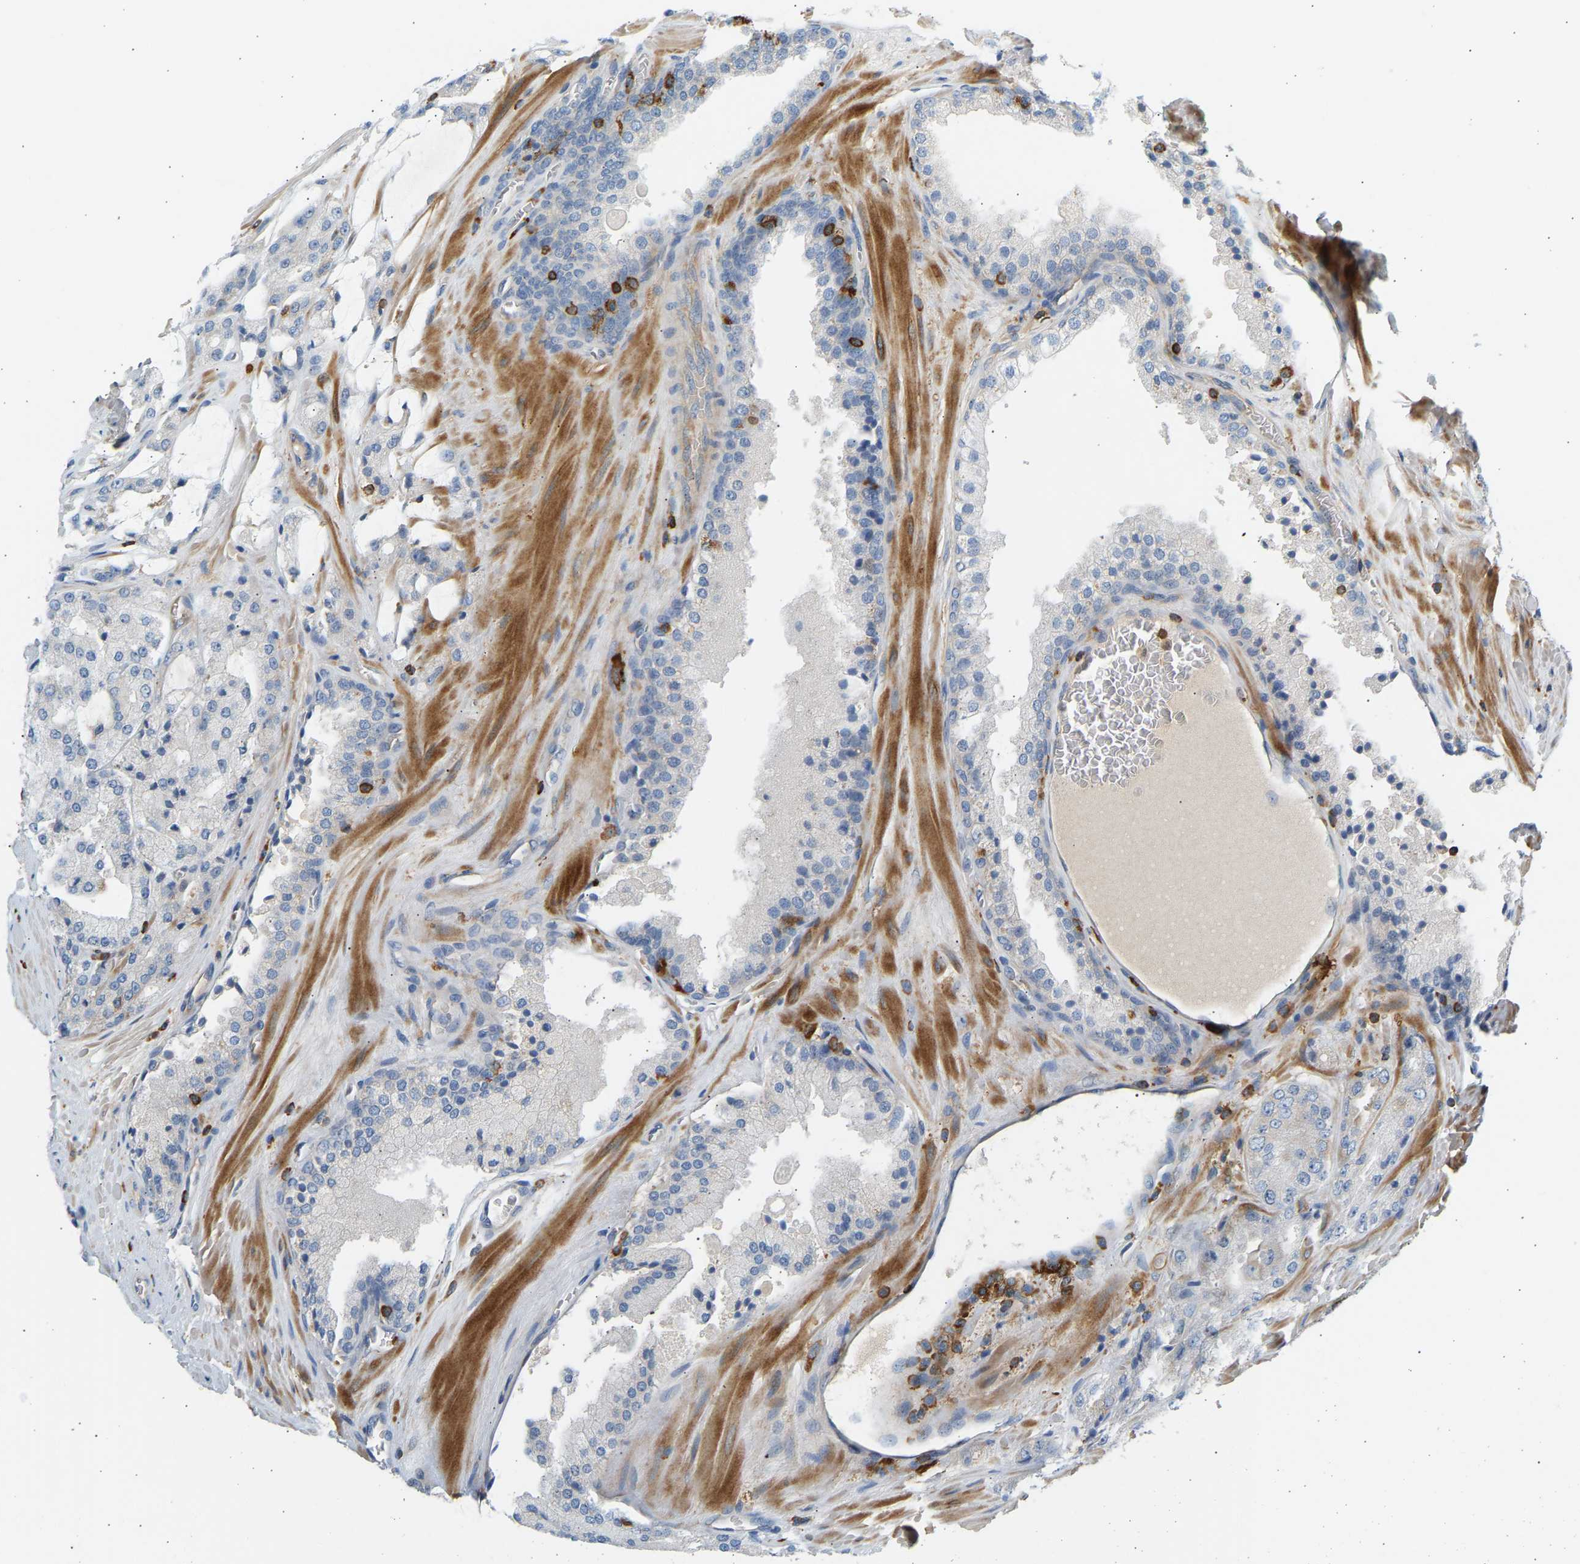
{"staining": {"intensity": "negative", "quantity": "none", "location": "none"}, "tissue": "prostate cancer", "cell_type": "Tumor cells", "image_type": "cancer", "snomed": [{"axis": "morphology", "description": "Adenocarcinoma, High grade"}, {"axis": "topography", "description": "Prostate"}], "caption": "Prostate cancer was stained to show a protein in brown. There is no significant staining in tumor cells. (Stains: DAB (3,3'-diaminobenzidine) immunohistochemistry with hematoxylin counter stain, Microscopy: brightfield microscopy at high magnification).", "gene": "FNBP1", "patient": {"sex": "male", "age": 65}}